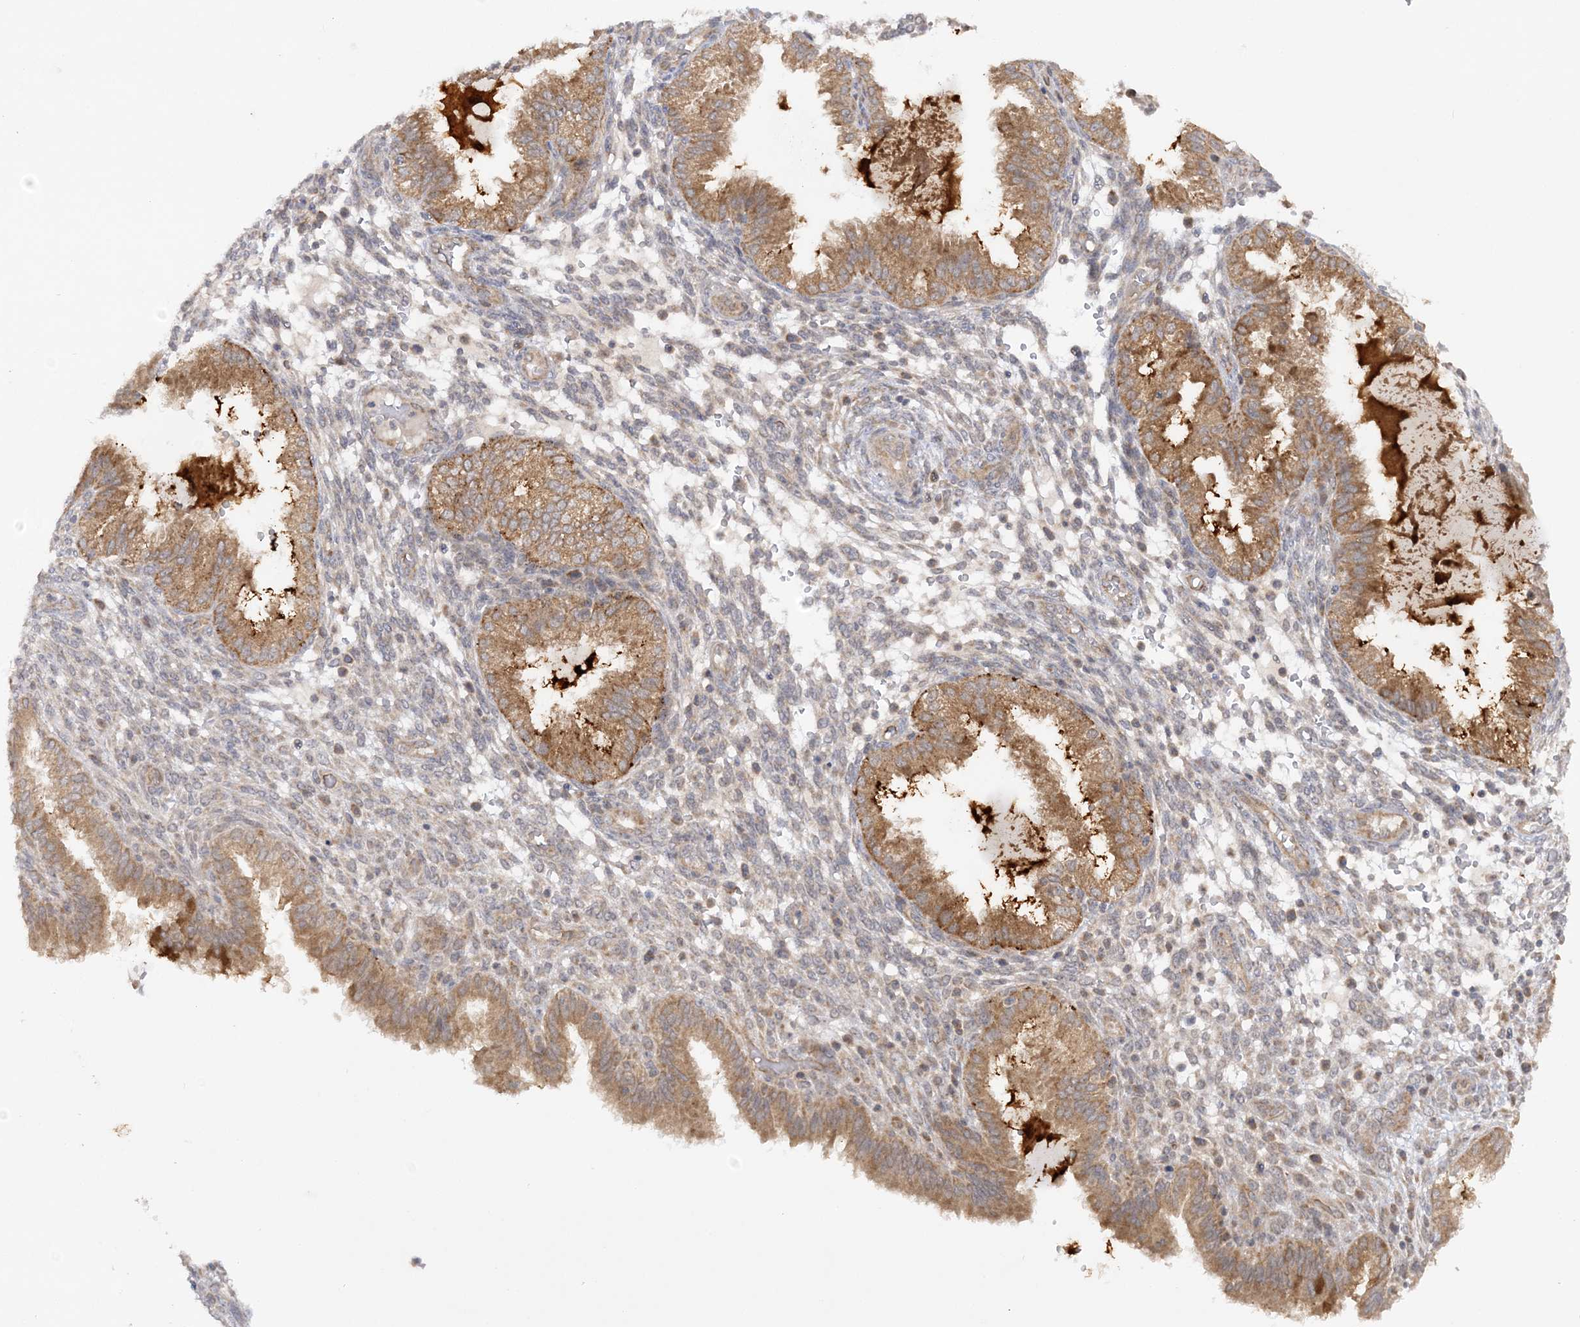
{"staining": {"intensity": "negative", "quantity": "none", "location": "none"}, "tissue": "endometrium", "cell_type": "Cells in endometrial stroma", "image_type": "normal", "snomed": [{"axis": "morphology", "description": "Normal tissue, NOS"}, {"axis": "topography", "description": "Endometrium"}], "caption": "A high-resolution histopathology image shows immunohistochemistry (IHC) staining of unremarkable endometrium, which exhibits no significant positivity in cells in endometrial stroma. (Immunohistochemistry (ihc), brightfield microscopy, high magnification).", "gene": "MMADHC", "patient": {"sex": "female", "age": 33}}